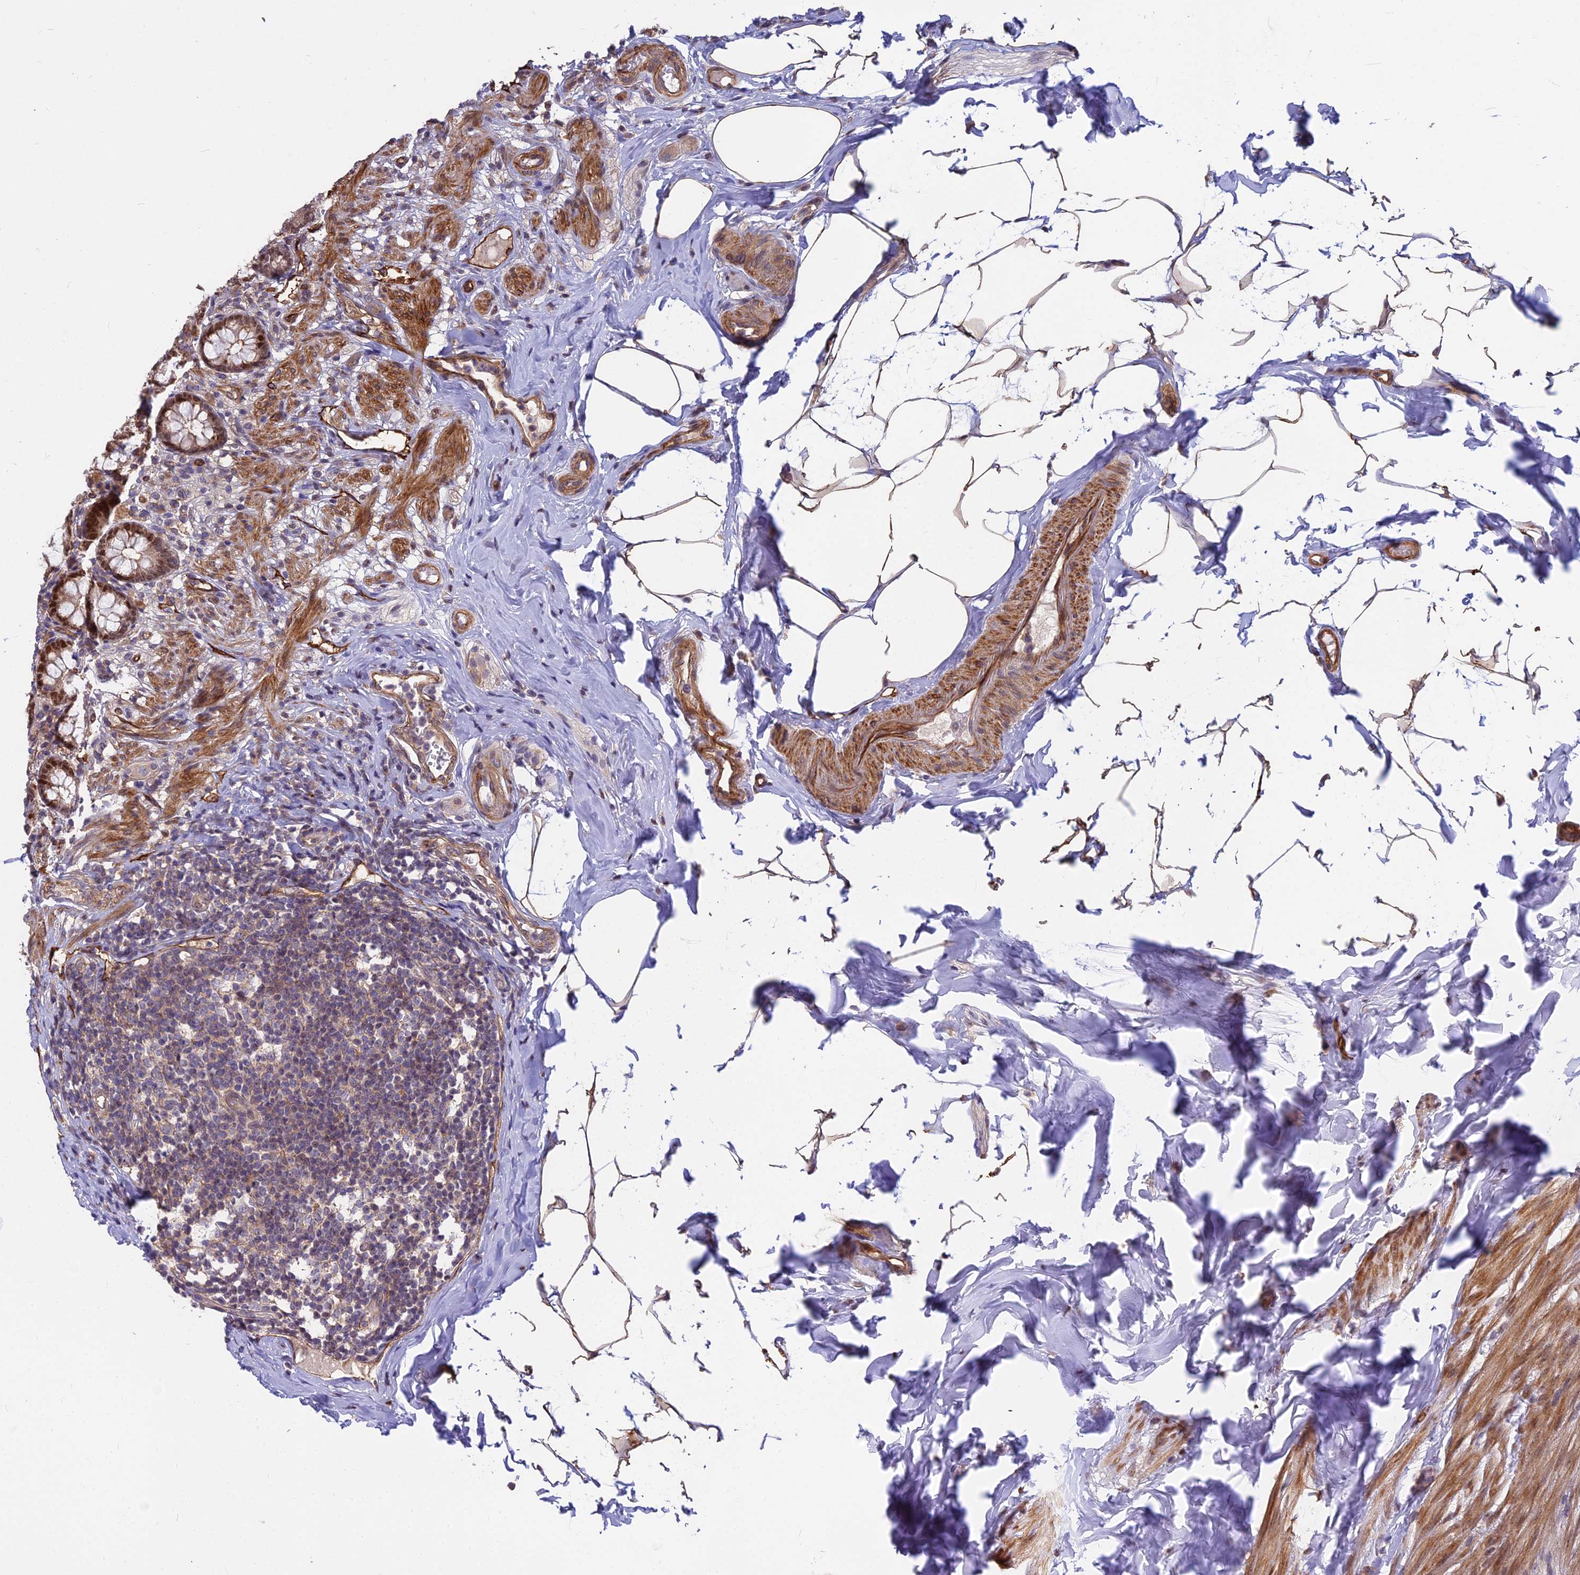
{"staining": {"intensity": "strong", "quantity": ">75%", "location": "nuclear"}, "tissue": "appendix", "cell_type": "Glandular cells", "image_type": "normal", "snomed": [{"axis": "morphology", "description": "Normal tissue, NOS"}, {"axis": "topography", "description": "Appendix"}], "caption": "Approximately >75% of glandular cells in normal human appendix show strong nuclear protein positivity as visualized by brown immunohistochemical staining.", "gene": "TCEA3", "patient": {"sex": "male", "age": 55}}